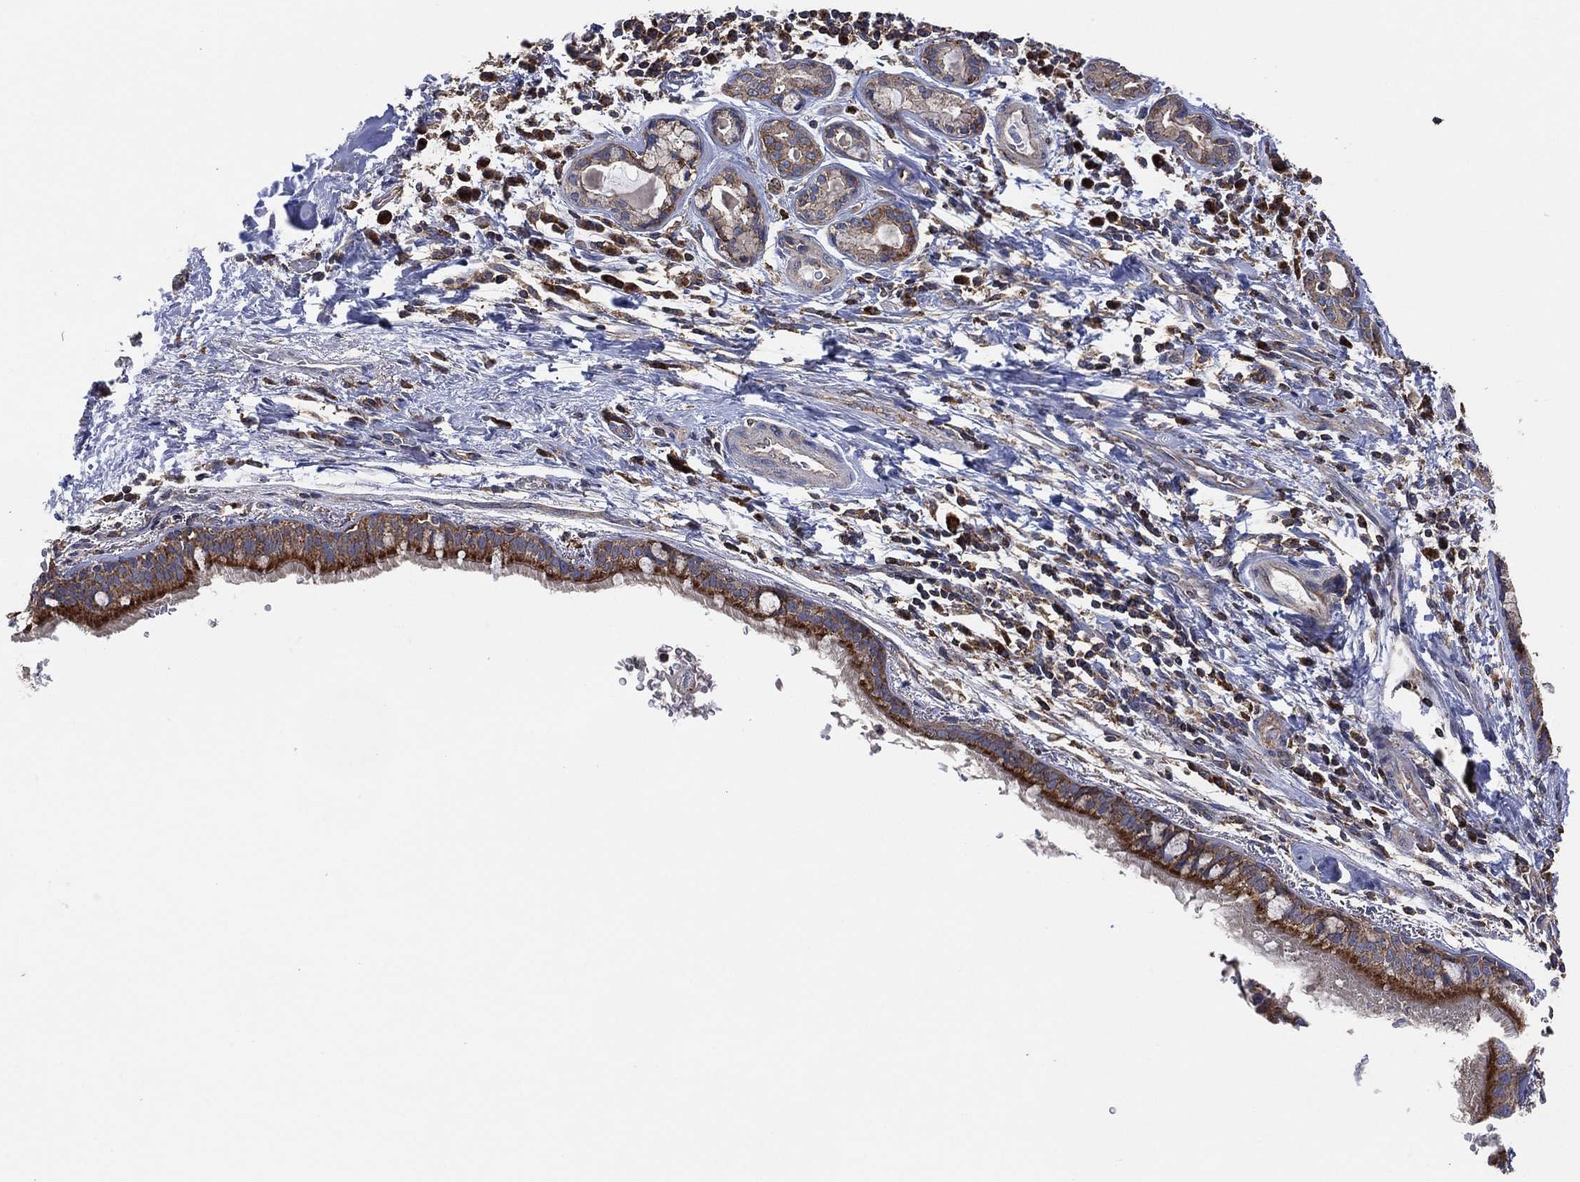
{"staining": {"intensity": "strong", "quantity": "25%-75%", "location": "cytoplasmic/membranous"}, "tissue": "bronchus", "cell_type": "Respiratory epithelial cells", "image_type": "normal", "snomed": [{"axis": "morphology", "description": "Normal tissue, NOS"}, {"axis": "morphology", "description": "Squamous cell carcinoma, NOS"}, {"axis": "topography", "description": "Bronchus"}, {"axis": "topography", "description": "Lung"}], "caption": "Bronchus stained with IHC demonstrates strong cytoplasmic/membranous positivity in about 25%-75% of respiratory epithelial cells.", "gene": "LIMD1", "patient": {"sex": "male", "age": 69}}